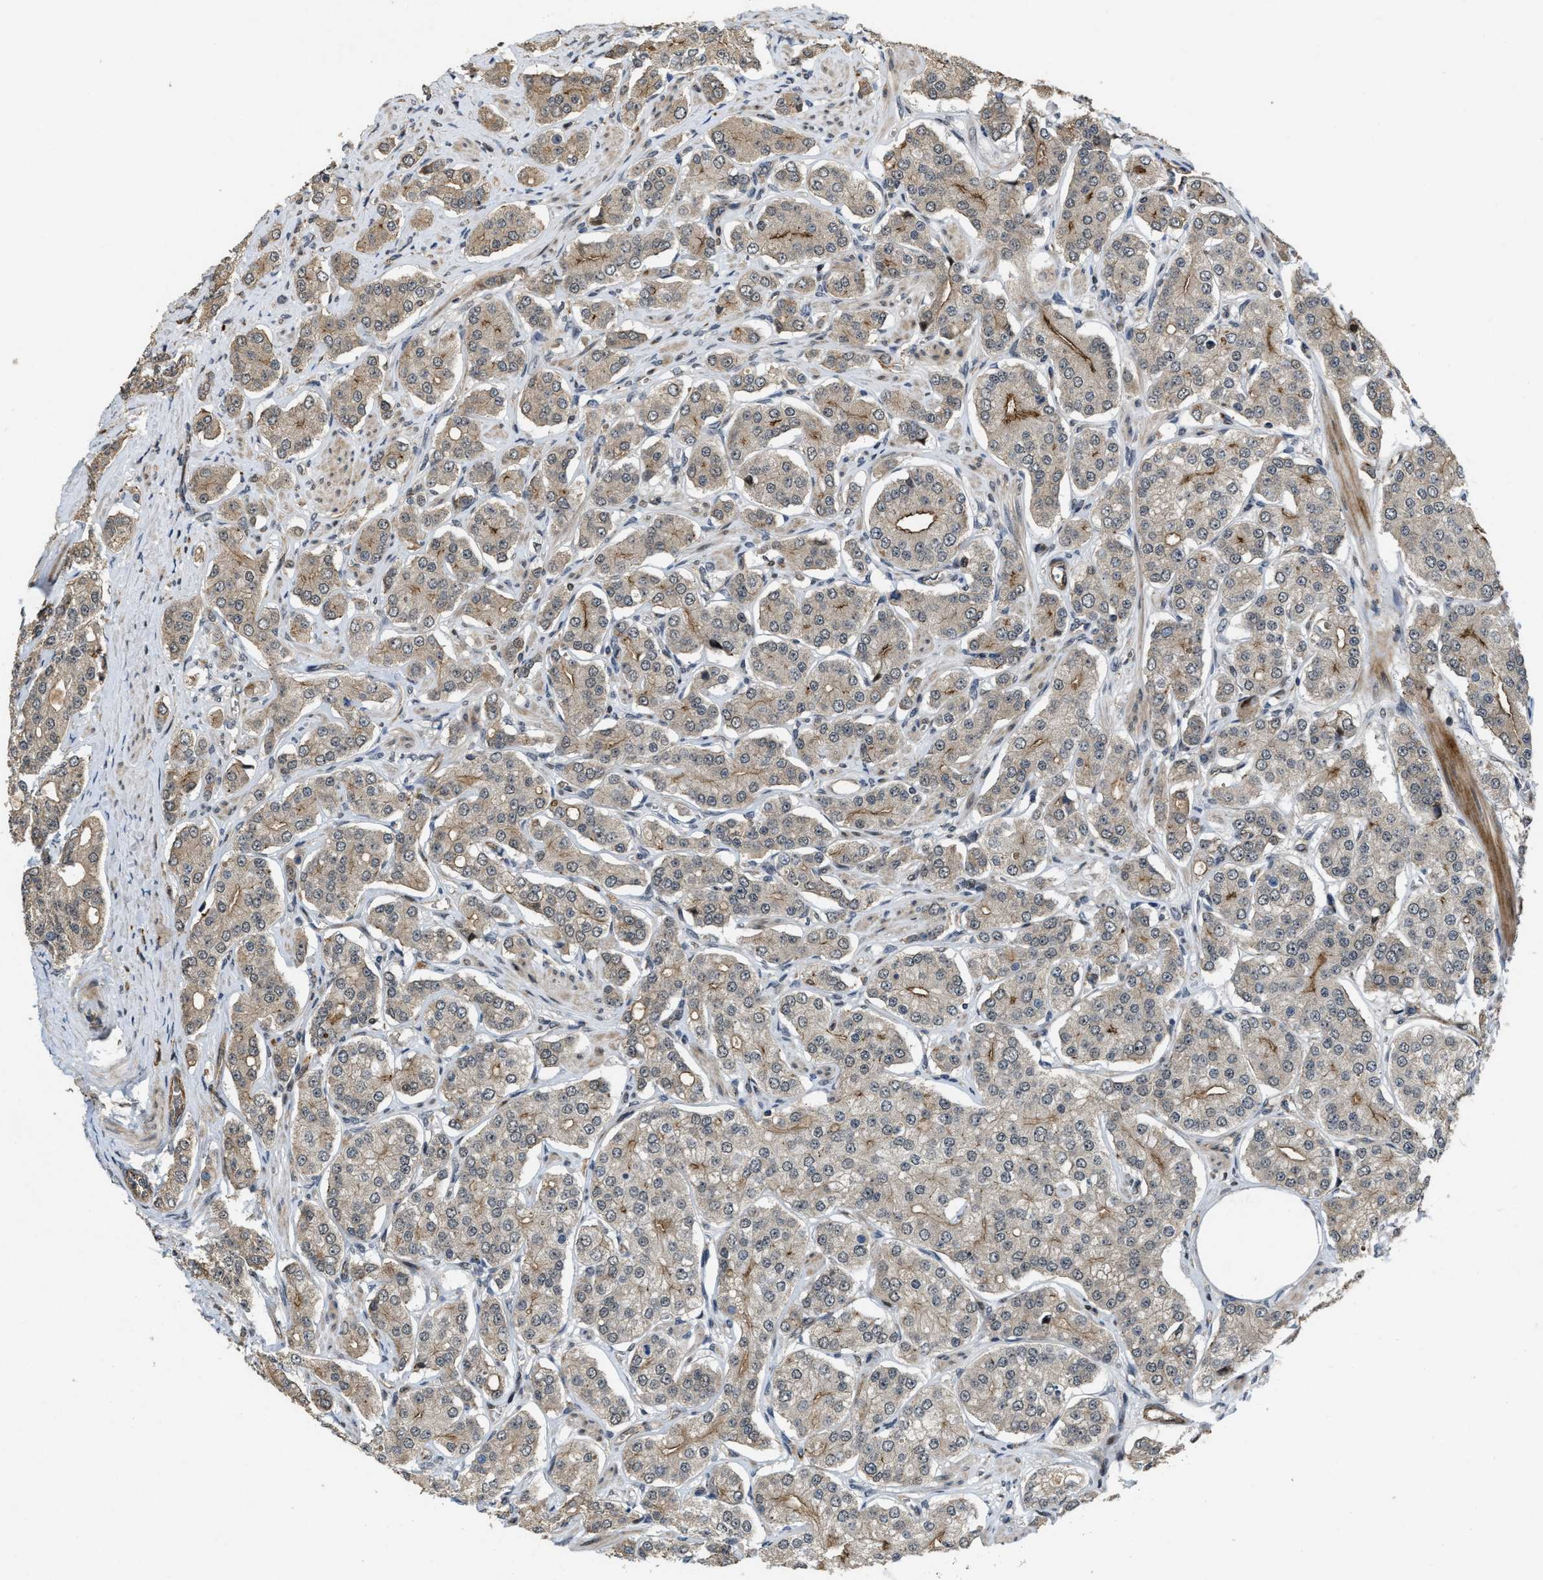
{"staining": {"intensity": "moderate", "quantity": ">75%", "location": "cytoplasmic/membranous"}, "tissue": "prostate cancer", "cell_type": "Tumor cells", "image_type": "cancer", "snomed": [{"axis": "morphology", "description": "Adenocarcinoma, Low grade"}, {"axis": "topography", "description": "Prostate"}], "caption": "Prostate adenocarcinoma (low-grade) stained with a protein marker reveals moderate staining in tumor cells.", "gene": "DPF2", "patient": {"sex": "male", "age": 69}}